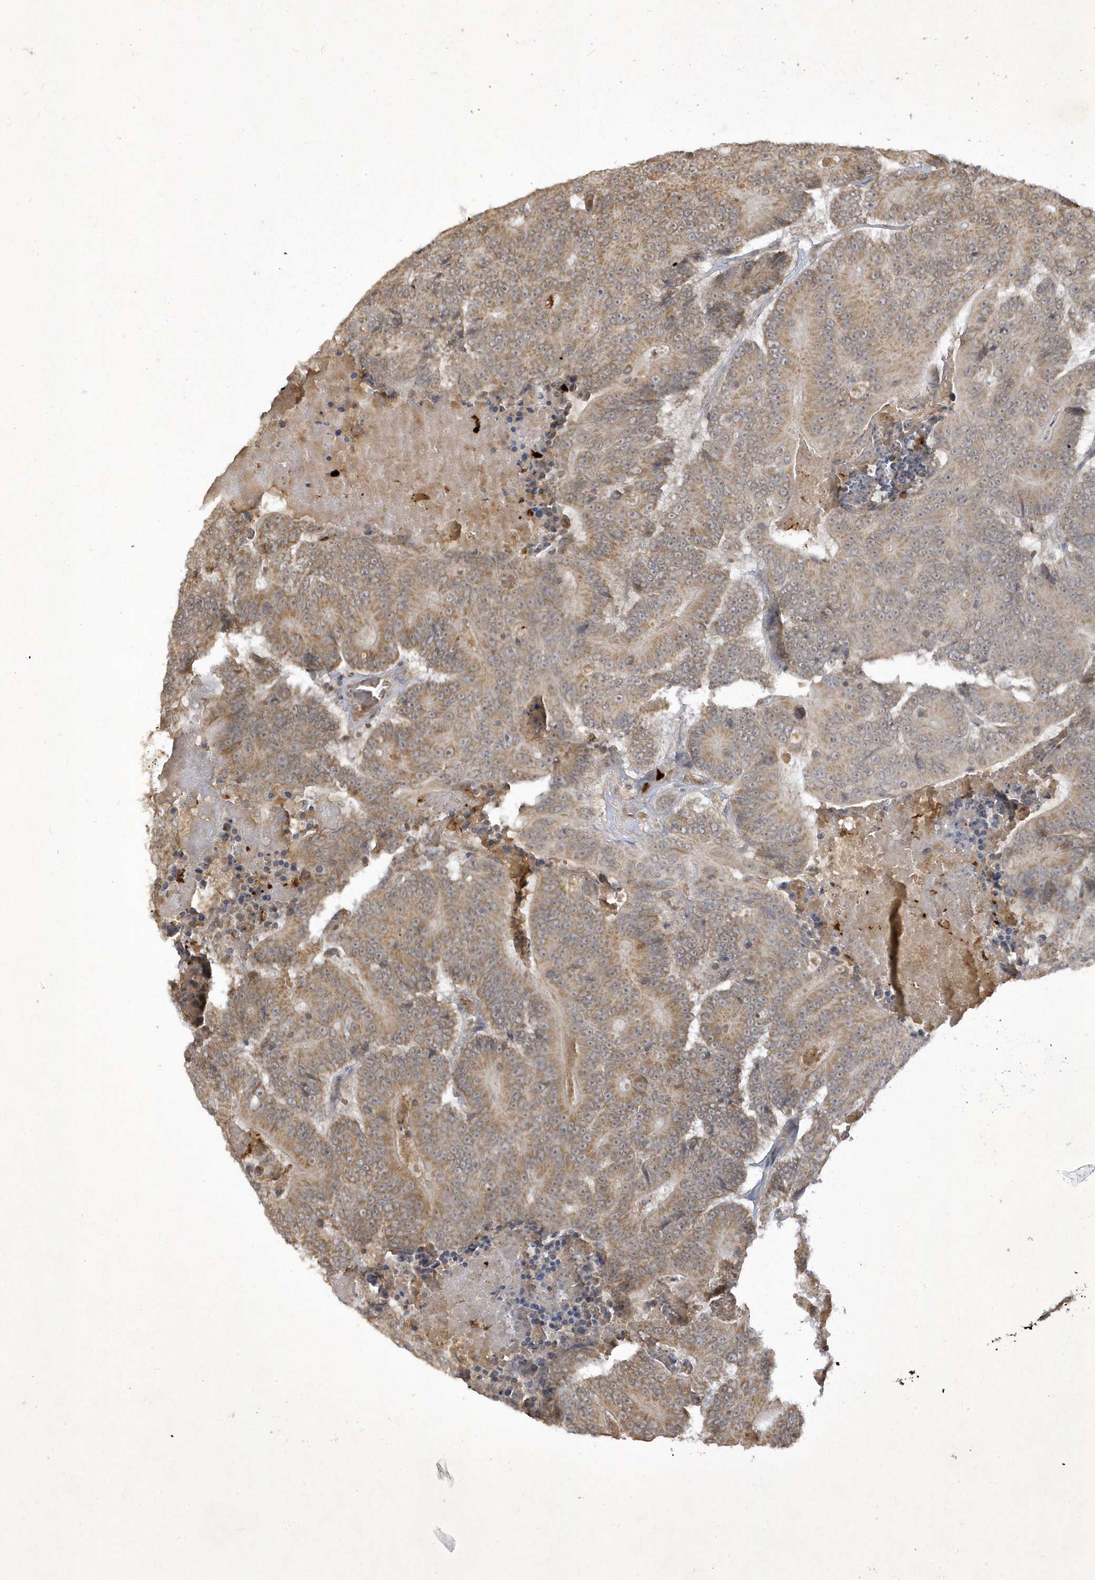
{"staining": {"intensity": "weak", "quantity": "25%-75%", "location": "cytoplasmic/membranous"}, "tissue": "colorectal cancer", "cell_type": "Tumor cells", "image_type": "cancer", "snomed": [{"axis": "morphology", "description": "Adenocarcinoma, NOS"}, {"axis": "topography", "description": "Colon"}], "caption": "Colorectal cancer (adenocarcinoma) stained for a protein (brown) displays weak cytoplasmic/membranous positive staining in about 25%-75% of tumor cells.", "gene": "ZNF213", "patient": {"sex": "male", "age": 83}}